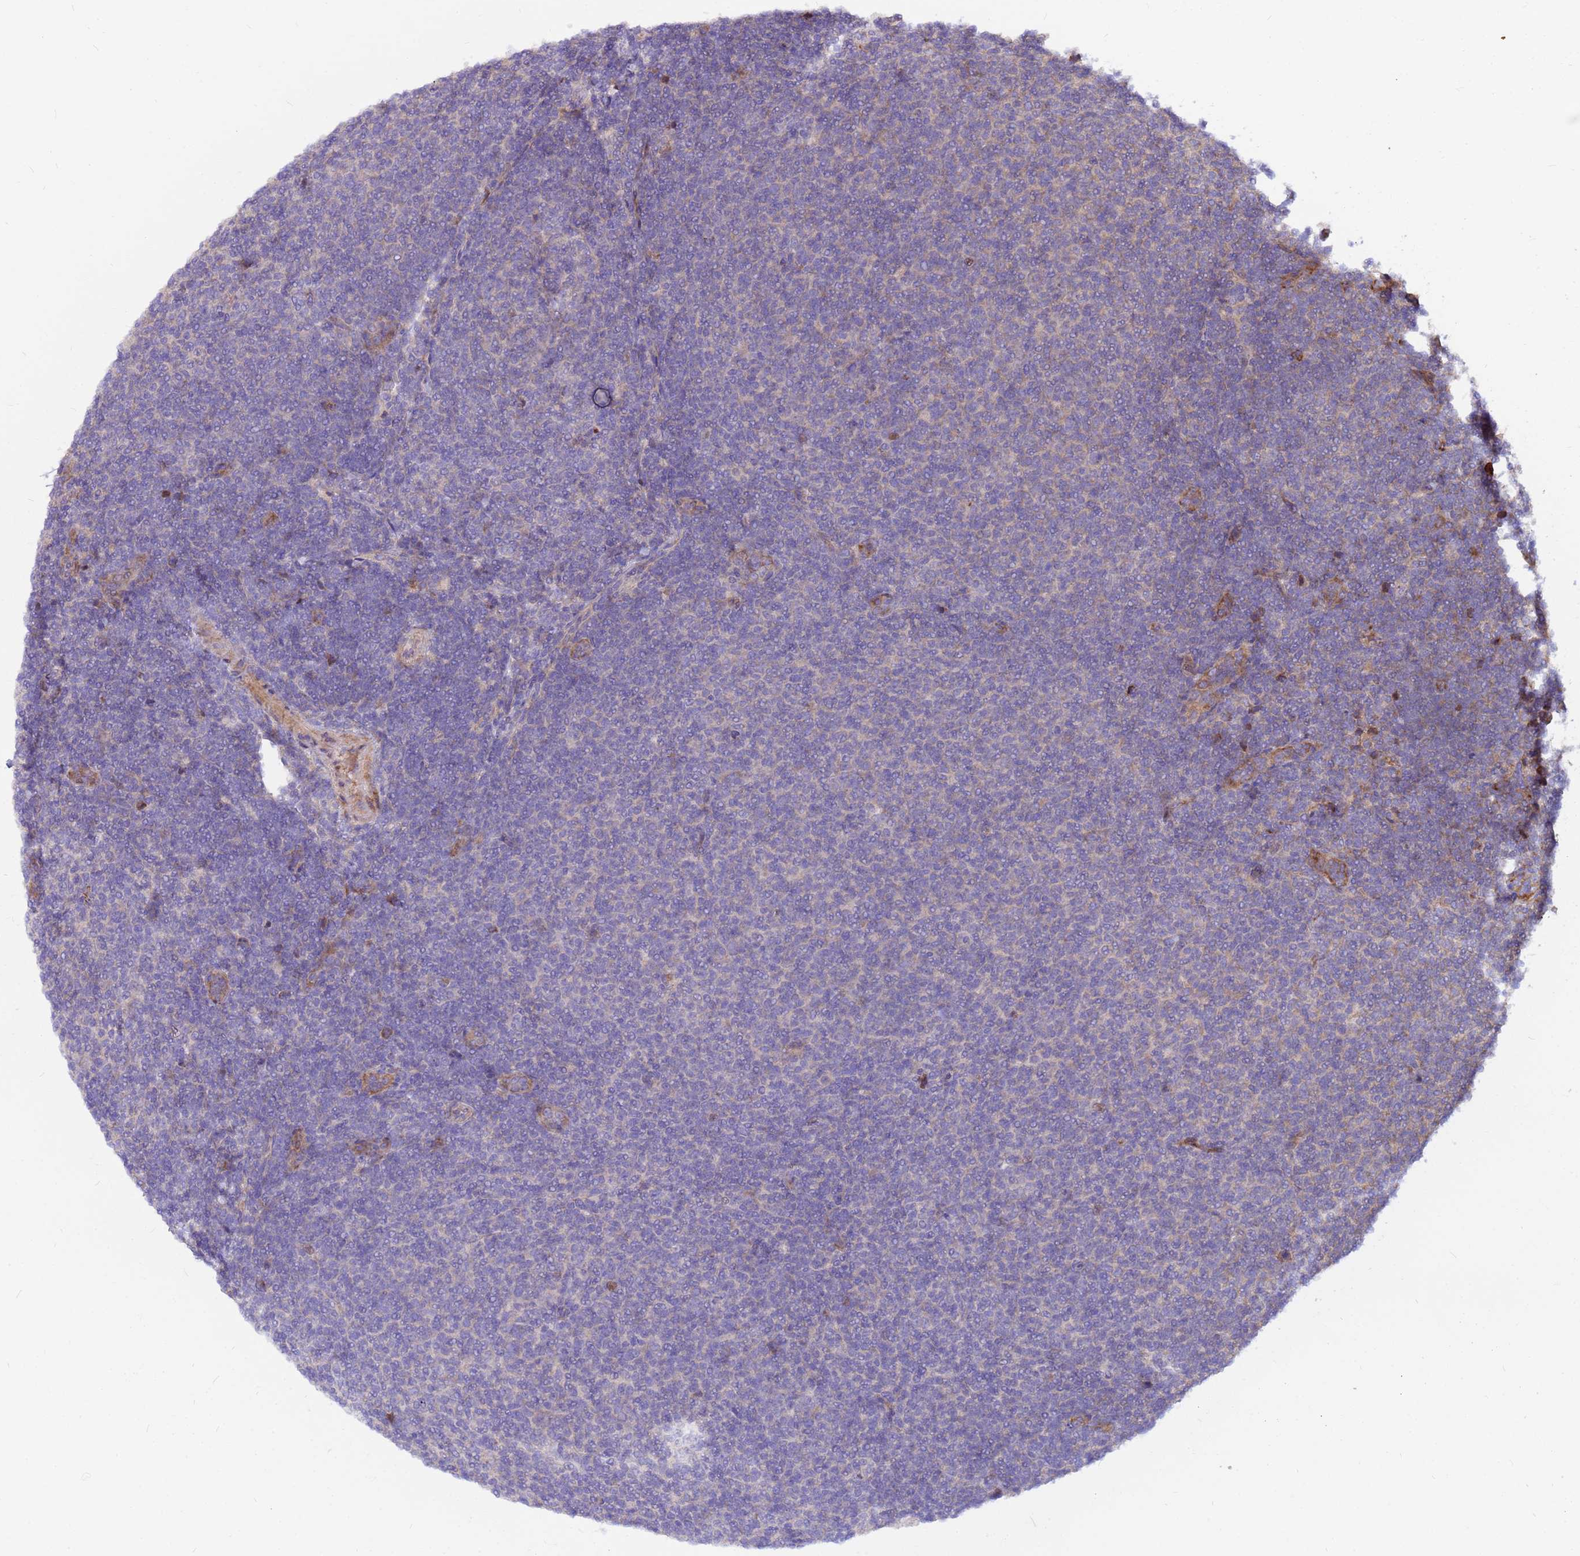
{"staining": {"intensity": "negative", "quantity": "none", "location": "none"}, "tissue": "lymphoma", "cell_type": "Tumor cells", "image_type": "cancer", "snomed": [{"axis": "morphology", "description": "Malignant lymphoma, non-Hodgkin's type, Low grade"}, {"axis": "topography", "description": "Lymph node"}], "caption": "Immunohistochemical staining of lymphoma displays no significant staining in tumor cells.", "gene": "ZNF669", "patient": {"sex": "male", "age": 66}}